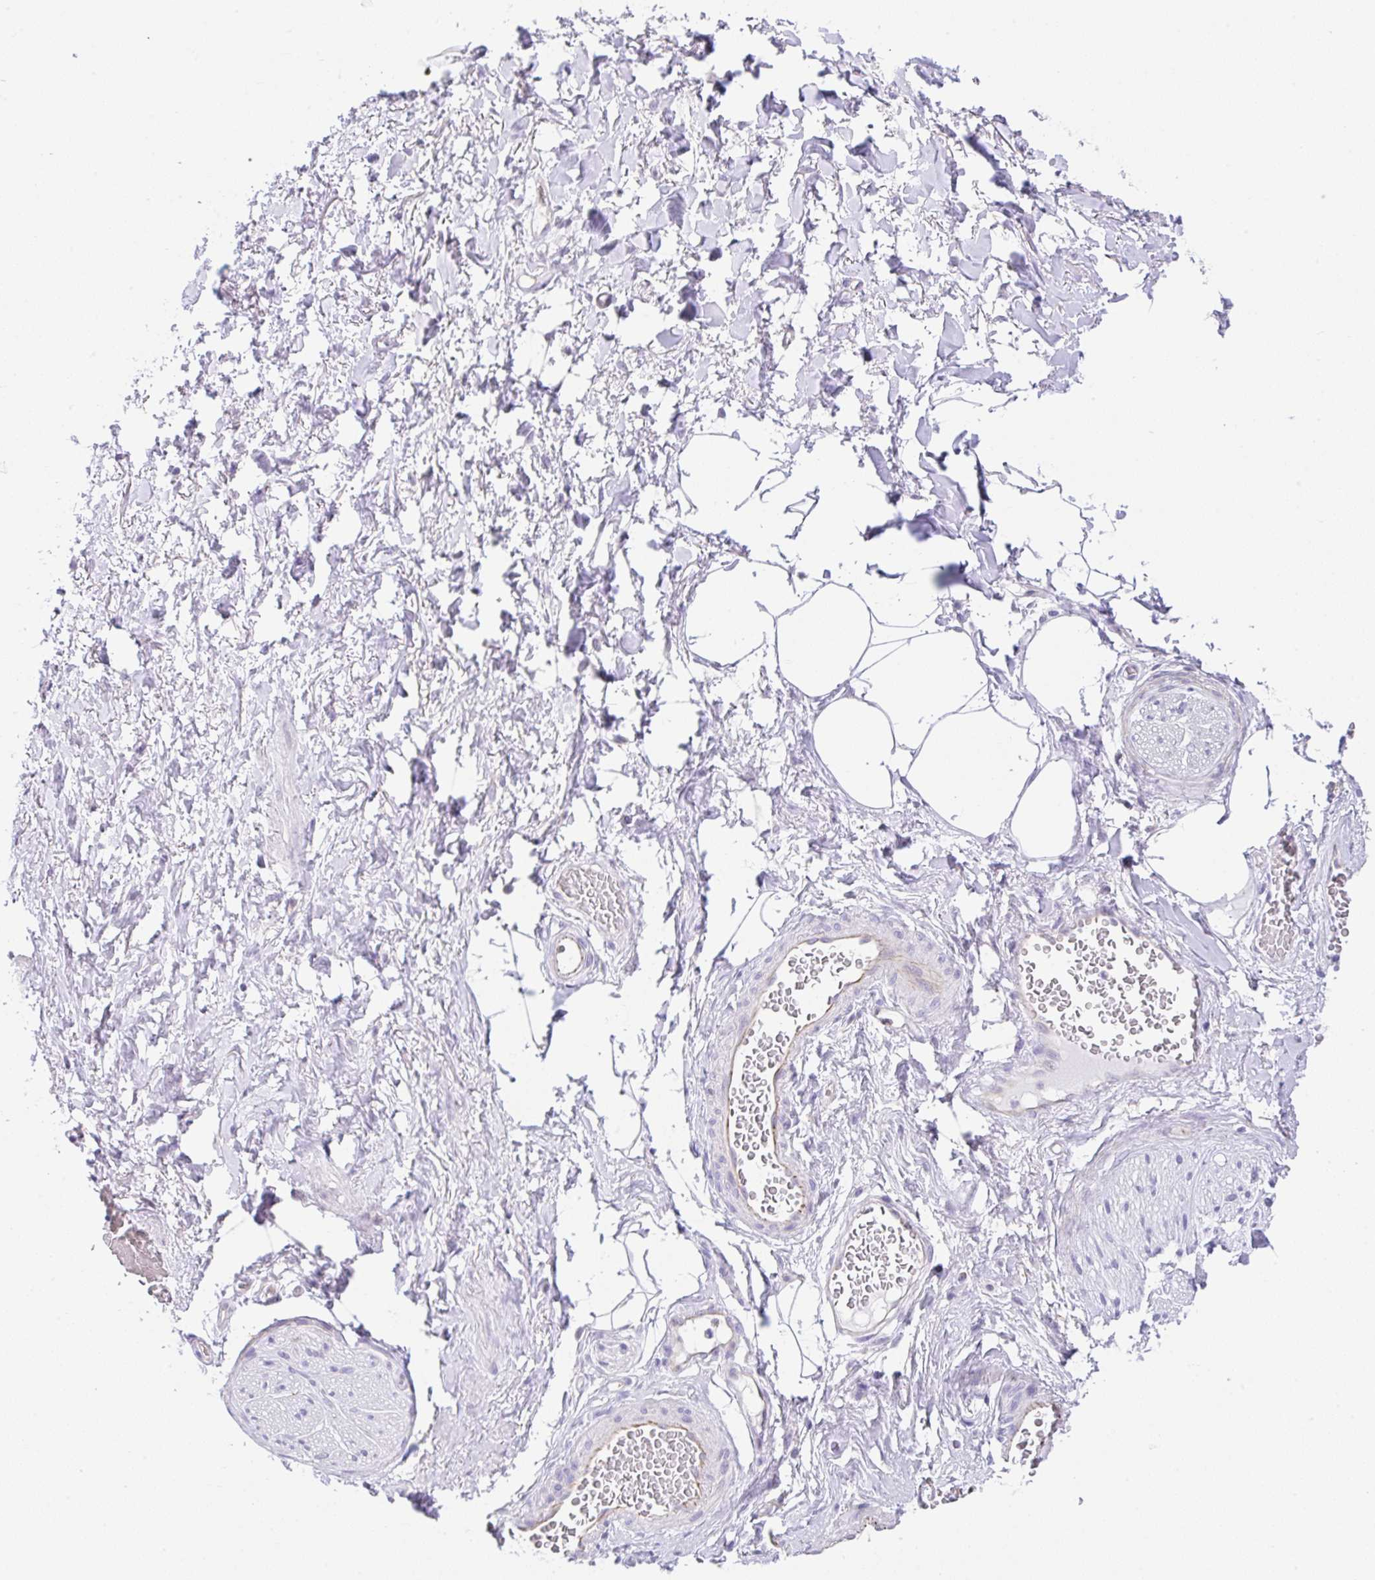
{"staining": {"intensity": "negative", "quantity": "none", "location": "none"}, "tissue": "adipose tissue", "cell_type": "Adipocytes", "image_type": "normal", "snomed": [{"axis": "morphology", "description": "Normal tissue, NOS"}, {"axis": "topography", "description": "Vagina"}, {"axis": "topography", "description": "Peripheral nerve tissue"}], "caption": "High power microscopy micrograph of an immunohistochemistry (IHC) micrograph of normal adipose tissue, revealing no significant expression in adipocytes.", "gene": "CGNL1", "patient": {"sex": "female", "age": 71}}